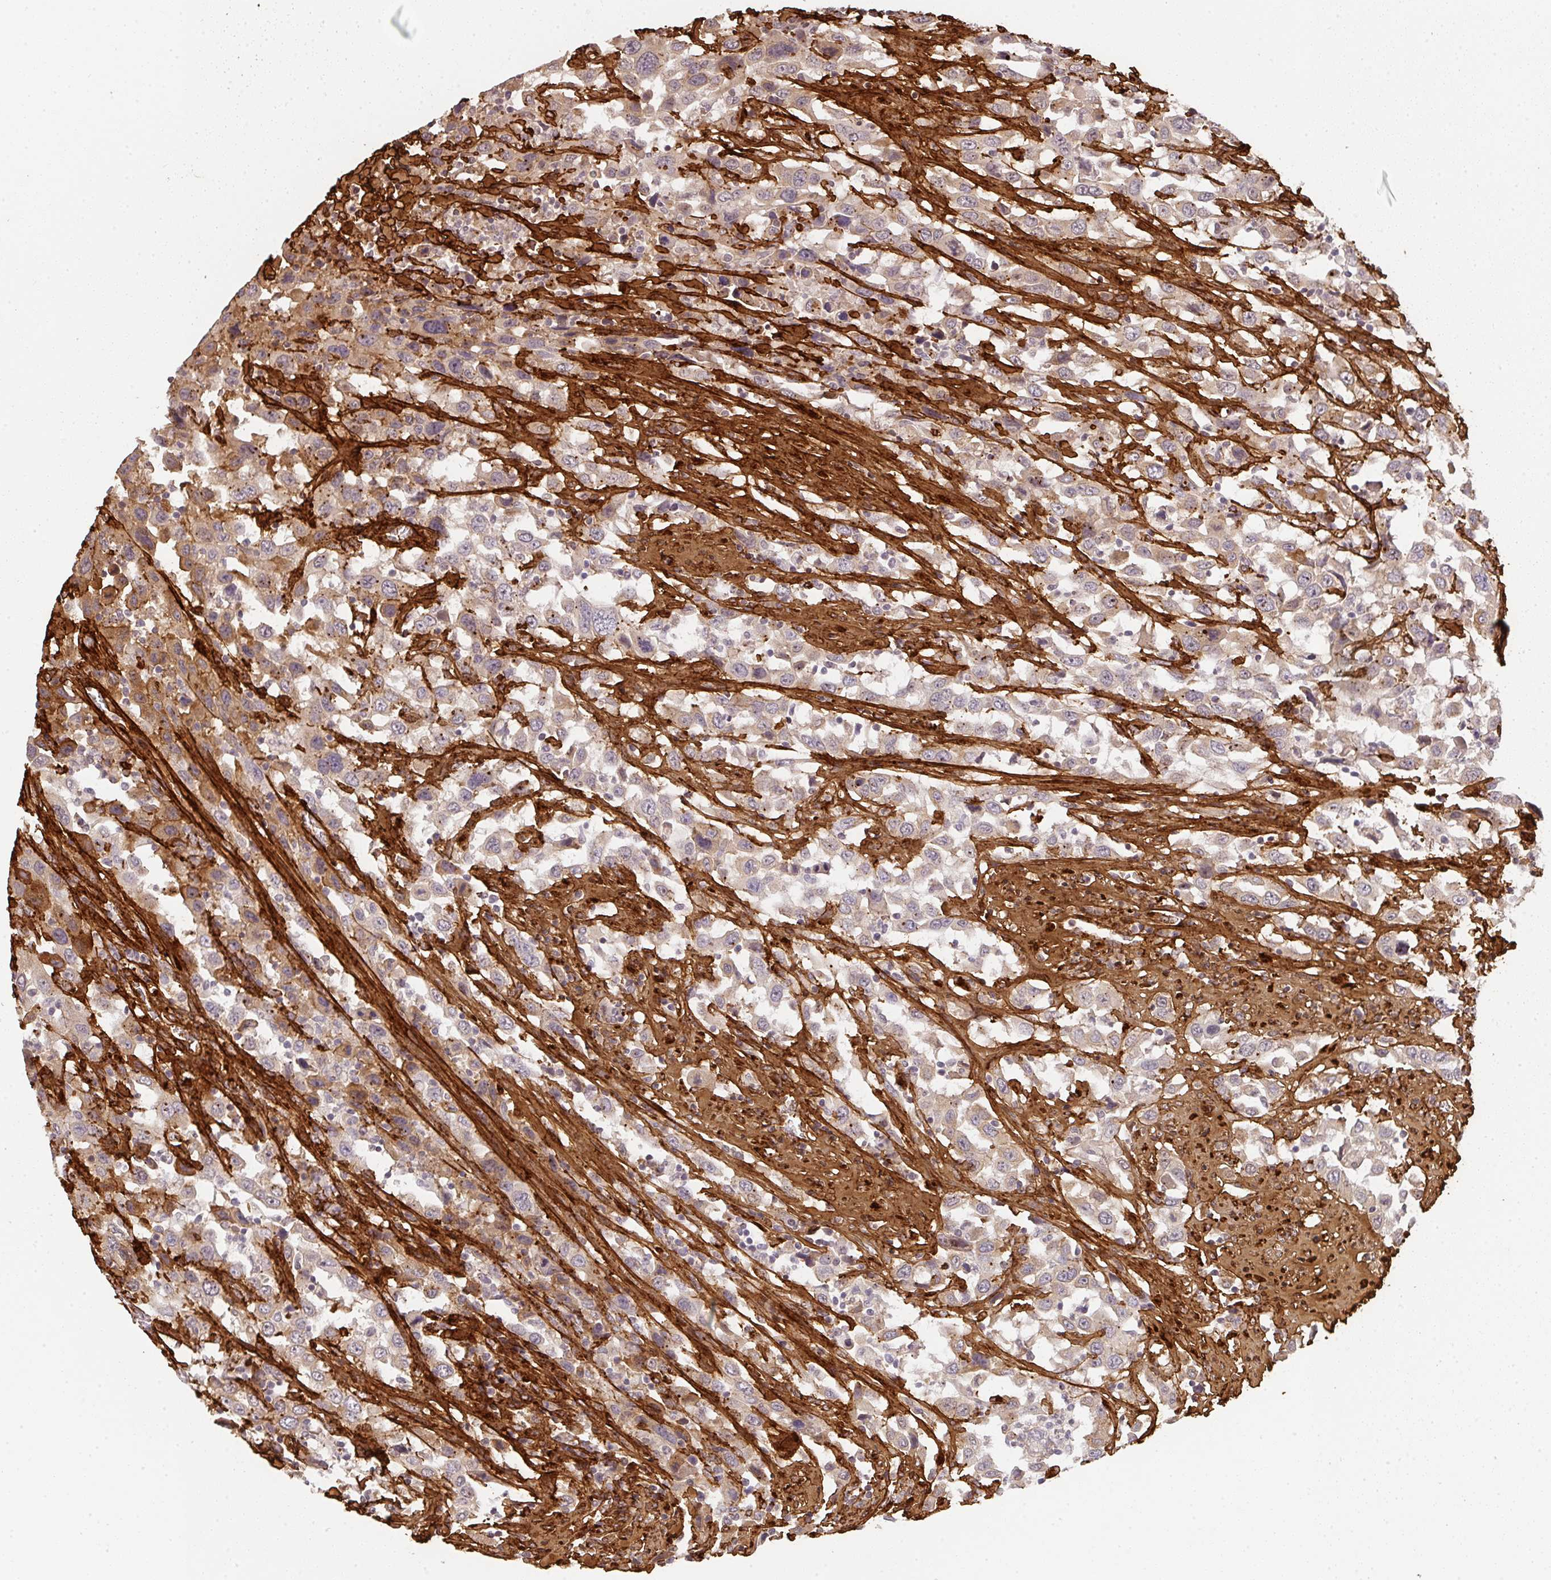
{"staining": {"intensity": "negative", "quantity": "none", "location": "none"}, "tissue": "urothelial cancer", "cell_type": "Tumor cells", "image_type": "cancer", "snomed": [{"axis": "morphology", "description": "Urothelial carcinoma, High grade"}, {"axis": "topography", "description": "Urinary bladder"}], "caption": "Human high-grade urothelial carcinoma stained for a protein using immunohistochemistry exhibits no expression in tumor cells.", "gene": "COL3A1", "patient": {"sex": "male", "age": 61}}